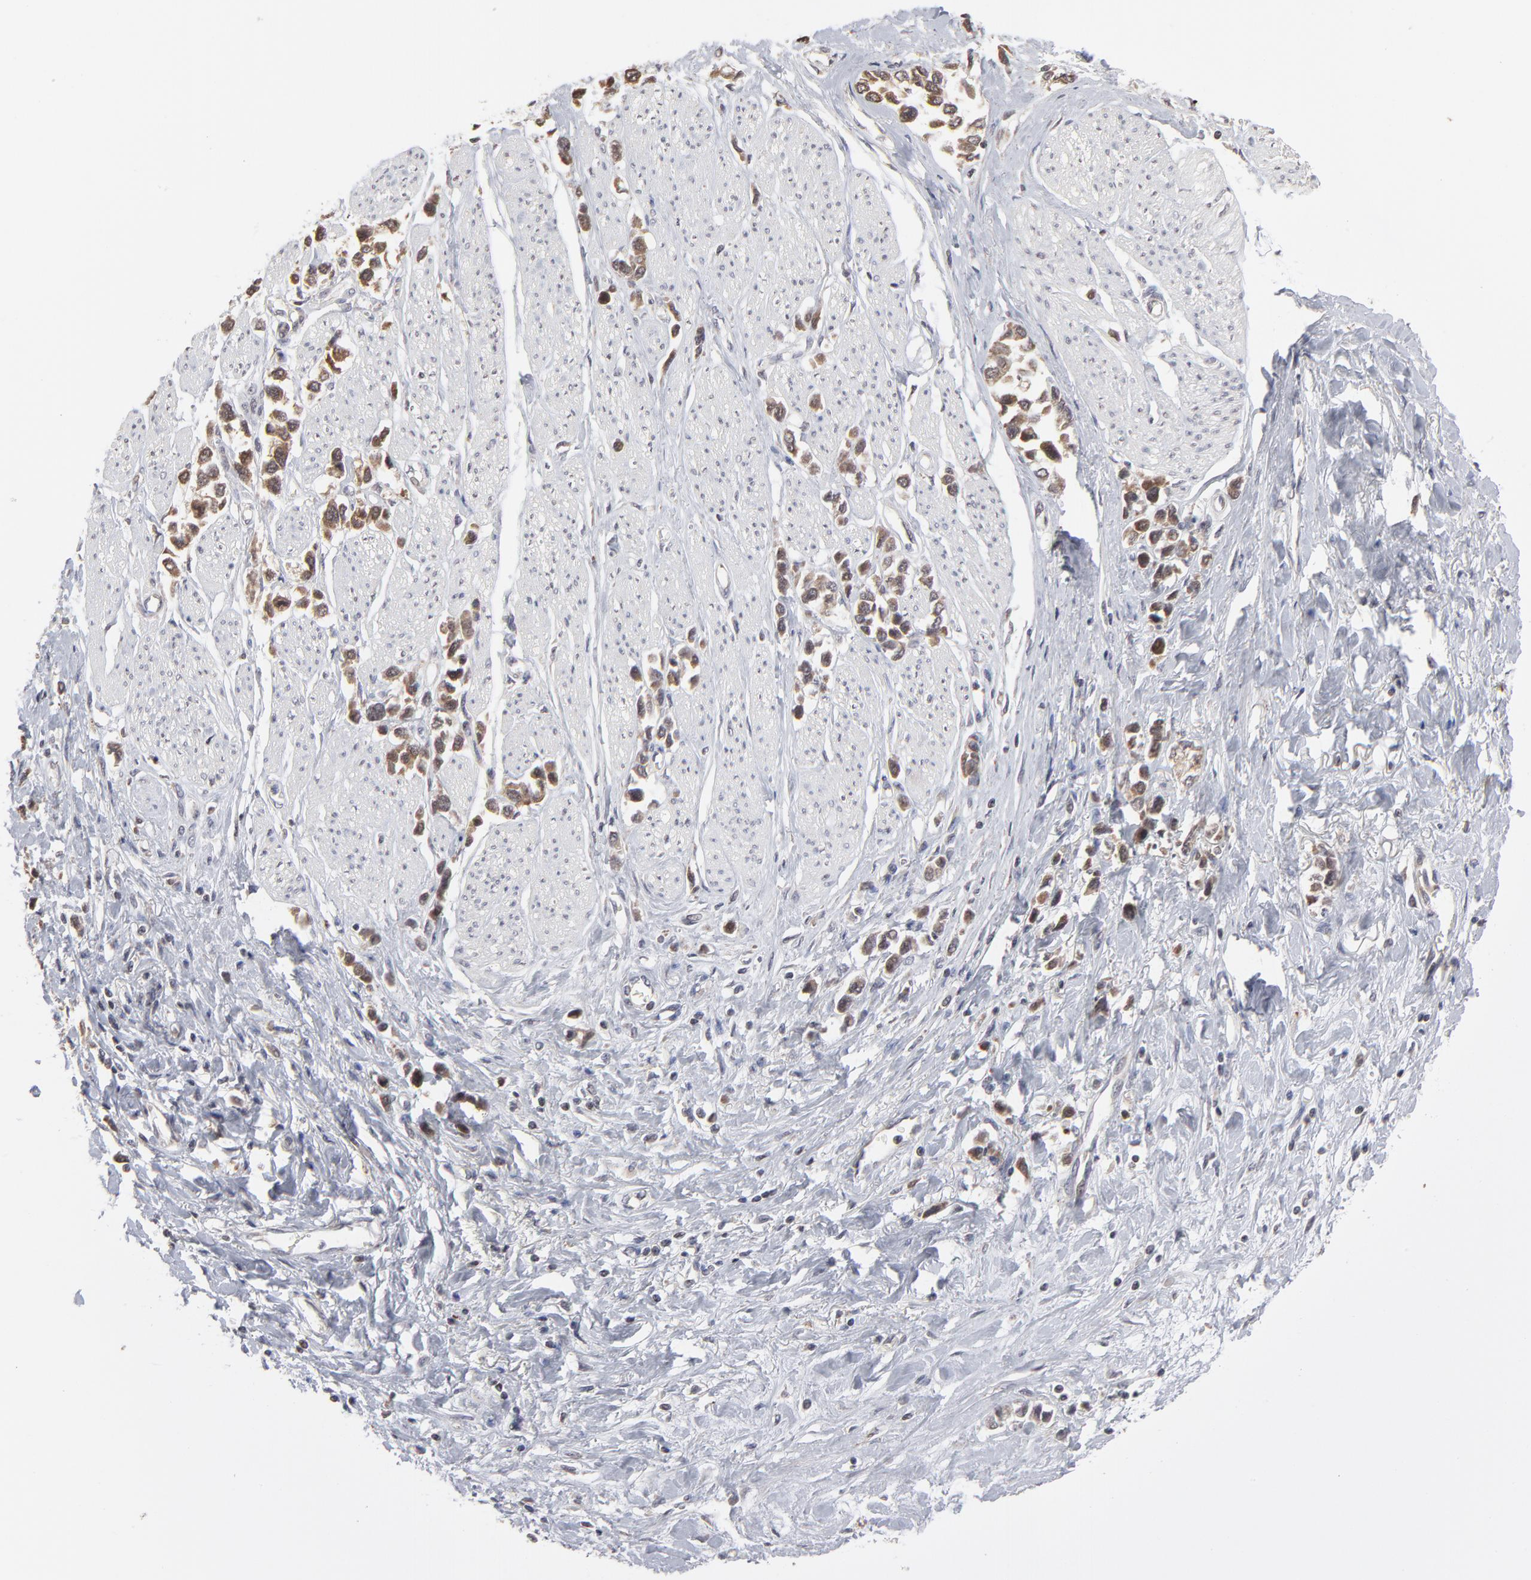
{"staining": {"intensity": "moderate", "quantity": ">75%", "location": "cytoplasmic/membranous,nuclear"}, "tissue": "stomach cancer", "cell_type": "Tumor cells", "image_type": "cancer", "snomed": [{"axis": "morphology", "description": "Adenocarcinoma, NOS"}, {"axis": "topography", "description": "Stomach, upper"}], "caption": "A brown stain shows moderate cytoplasmic/membranous and nuclear expression of a protein in stomach adenocarcinoma tumor cells.", "gene": "ARIH1", "patient": {"sex": "male", "age": 76}}